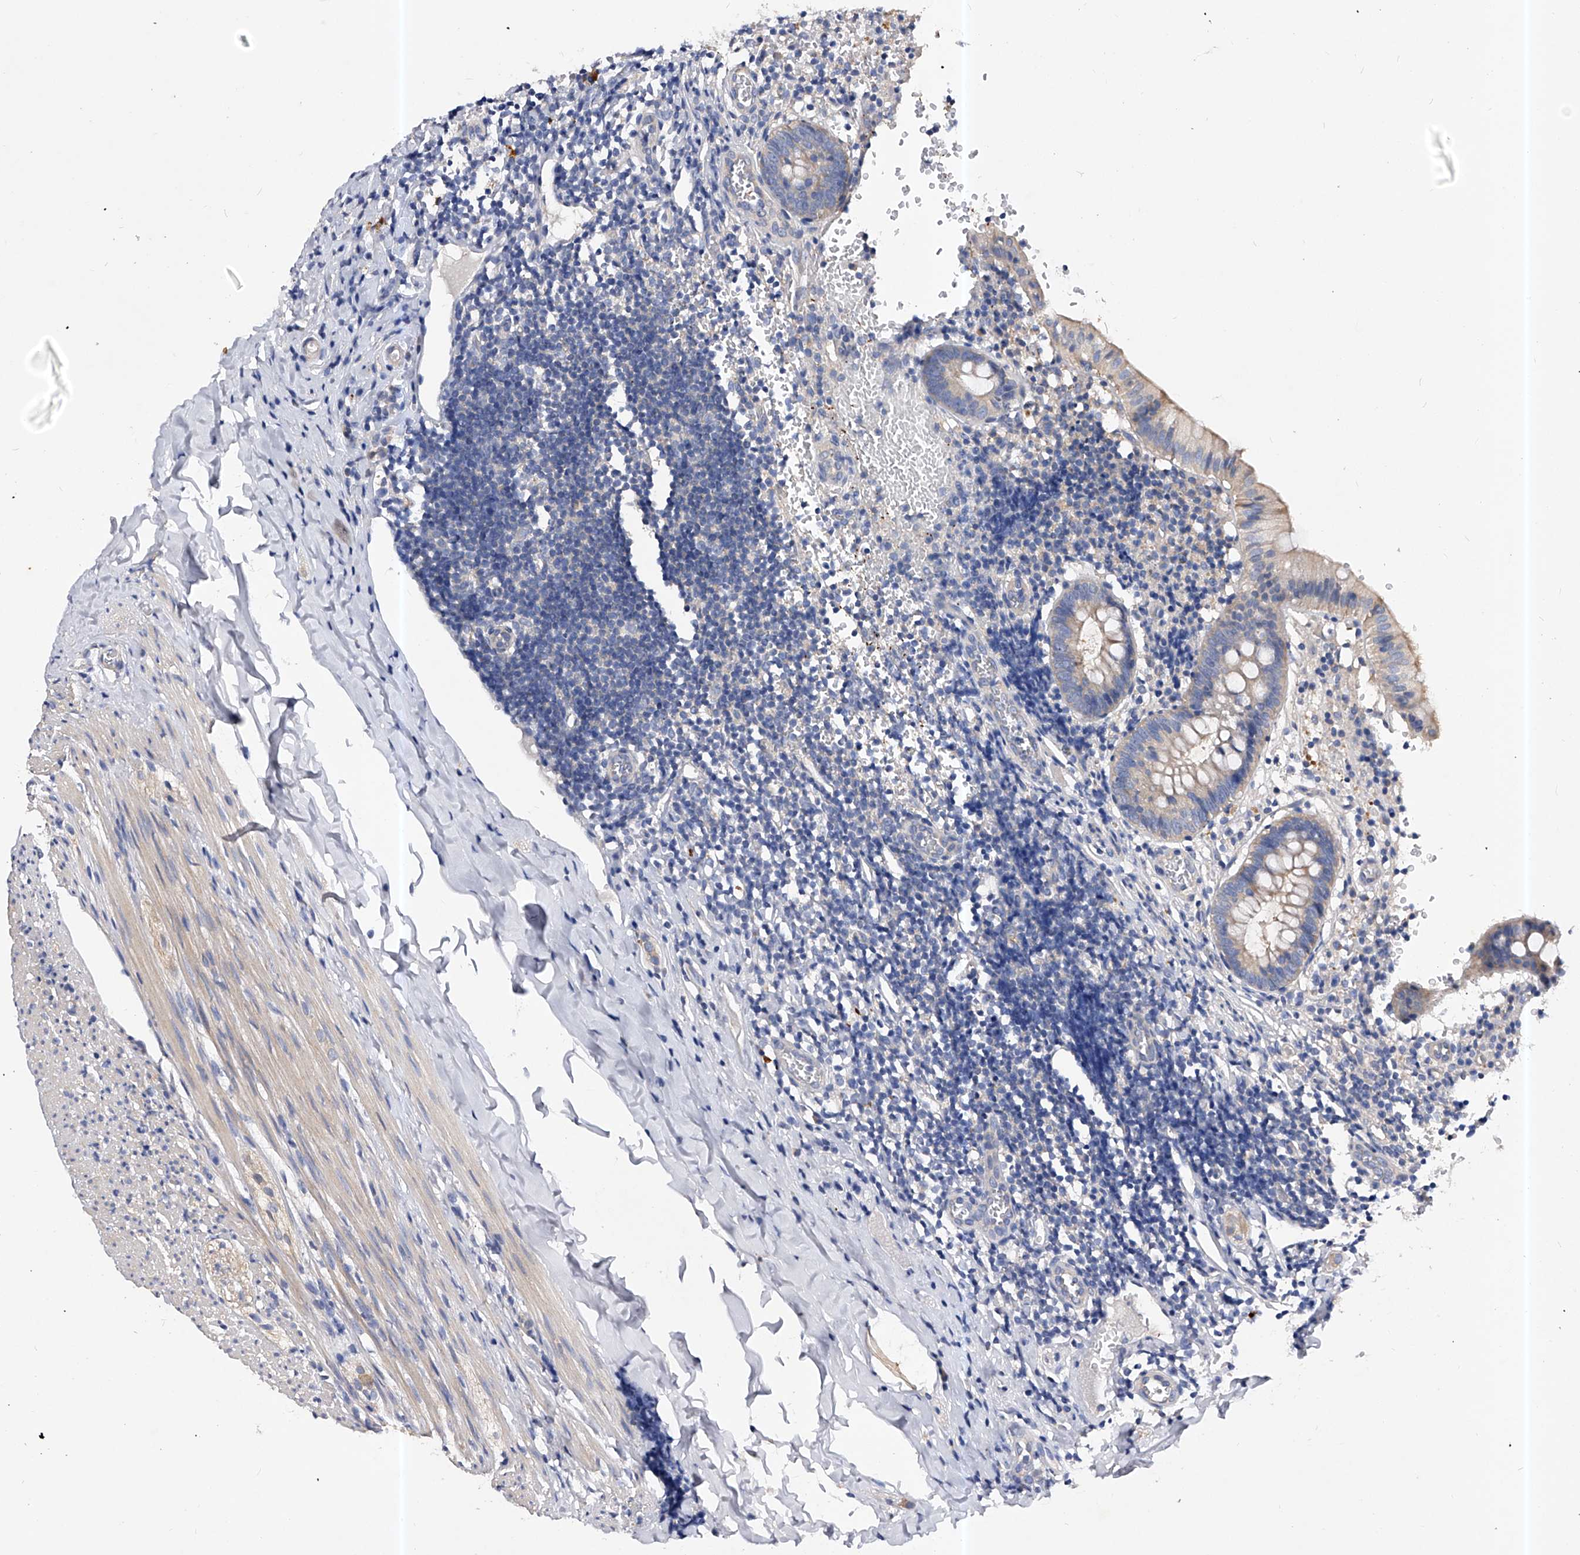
{"staining": {"intensity": "weak", "quantity": "25%-75%", "location": "cytoplasmic/membranous"}, "tissue": "appendix", "cell_type": "Glandular cells", "image_type": "normal", "snomed": [{"axis": "morphology", "description": "Normal tissue, NOS"}, {"axis": "topography", "description": "Appendix"}], "caption": "Glandular cells demonstrate low levels of weak cytoplasmic/membranous staining in about 25%-75% of cells in normal appendix.", "gene": "PPP5C", "patient": {"sex": "male", "age": 8}}